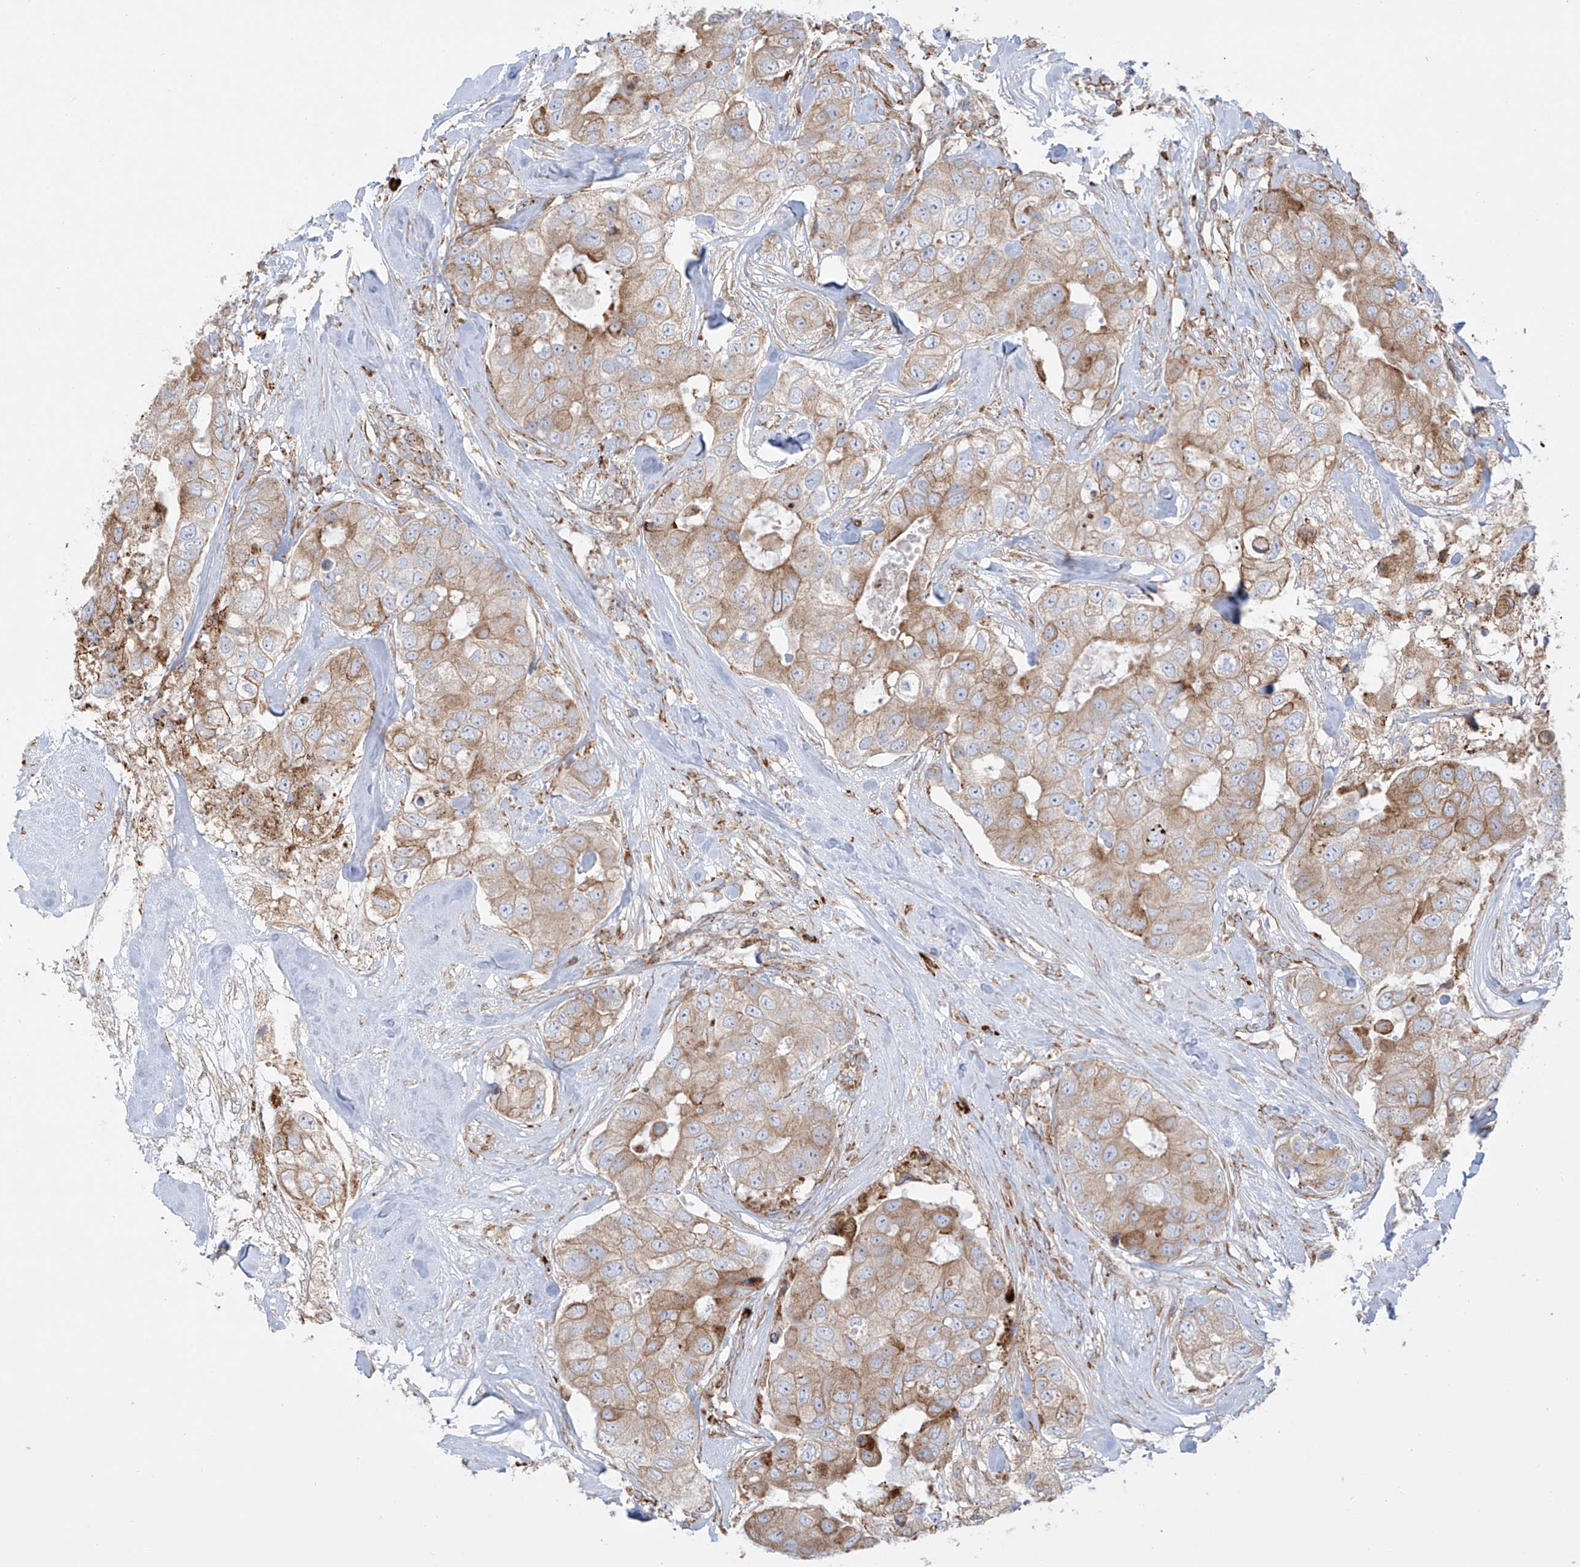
{"staining": {"intensity": "moderate", "quantity": "25%-75%", "location": "cytoplasmic/membranous"}, "tissue": "breast cancer", "cell_type": "Tumor cells", "image_type": "cancer", "snomed": [{"axis": "morphology", "description": "Duct carcinoma"}, {"axis": "topography", "description": "Breast"}], "caption": "Moderate cytoplasmic/membranous protein positivity is appreciated in about 25%-75% of tumor cells in breast cancer. The staining is performed using DAB brown chromogen to label protein expression. The nuclei are counter-stained blue using hematoxylin.", "gene": "MX1", "patient": {"sex": "female", "age": 62}}